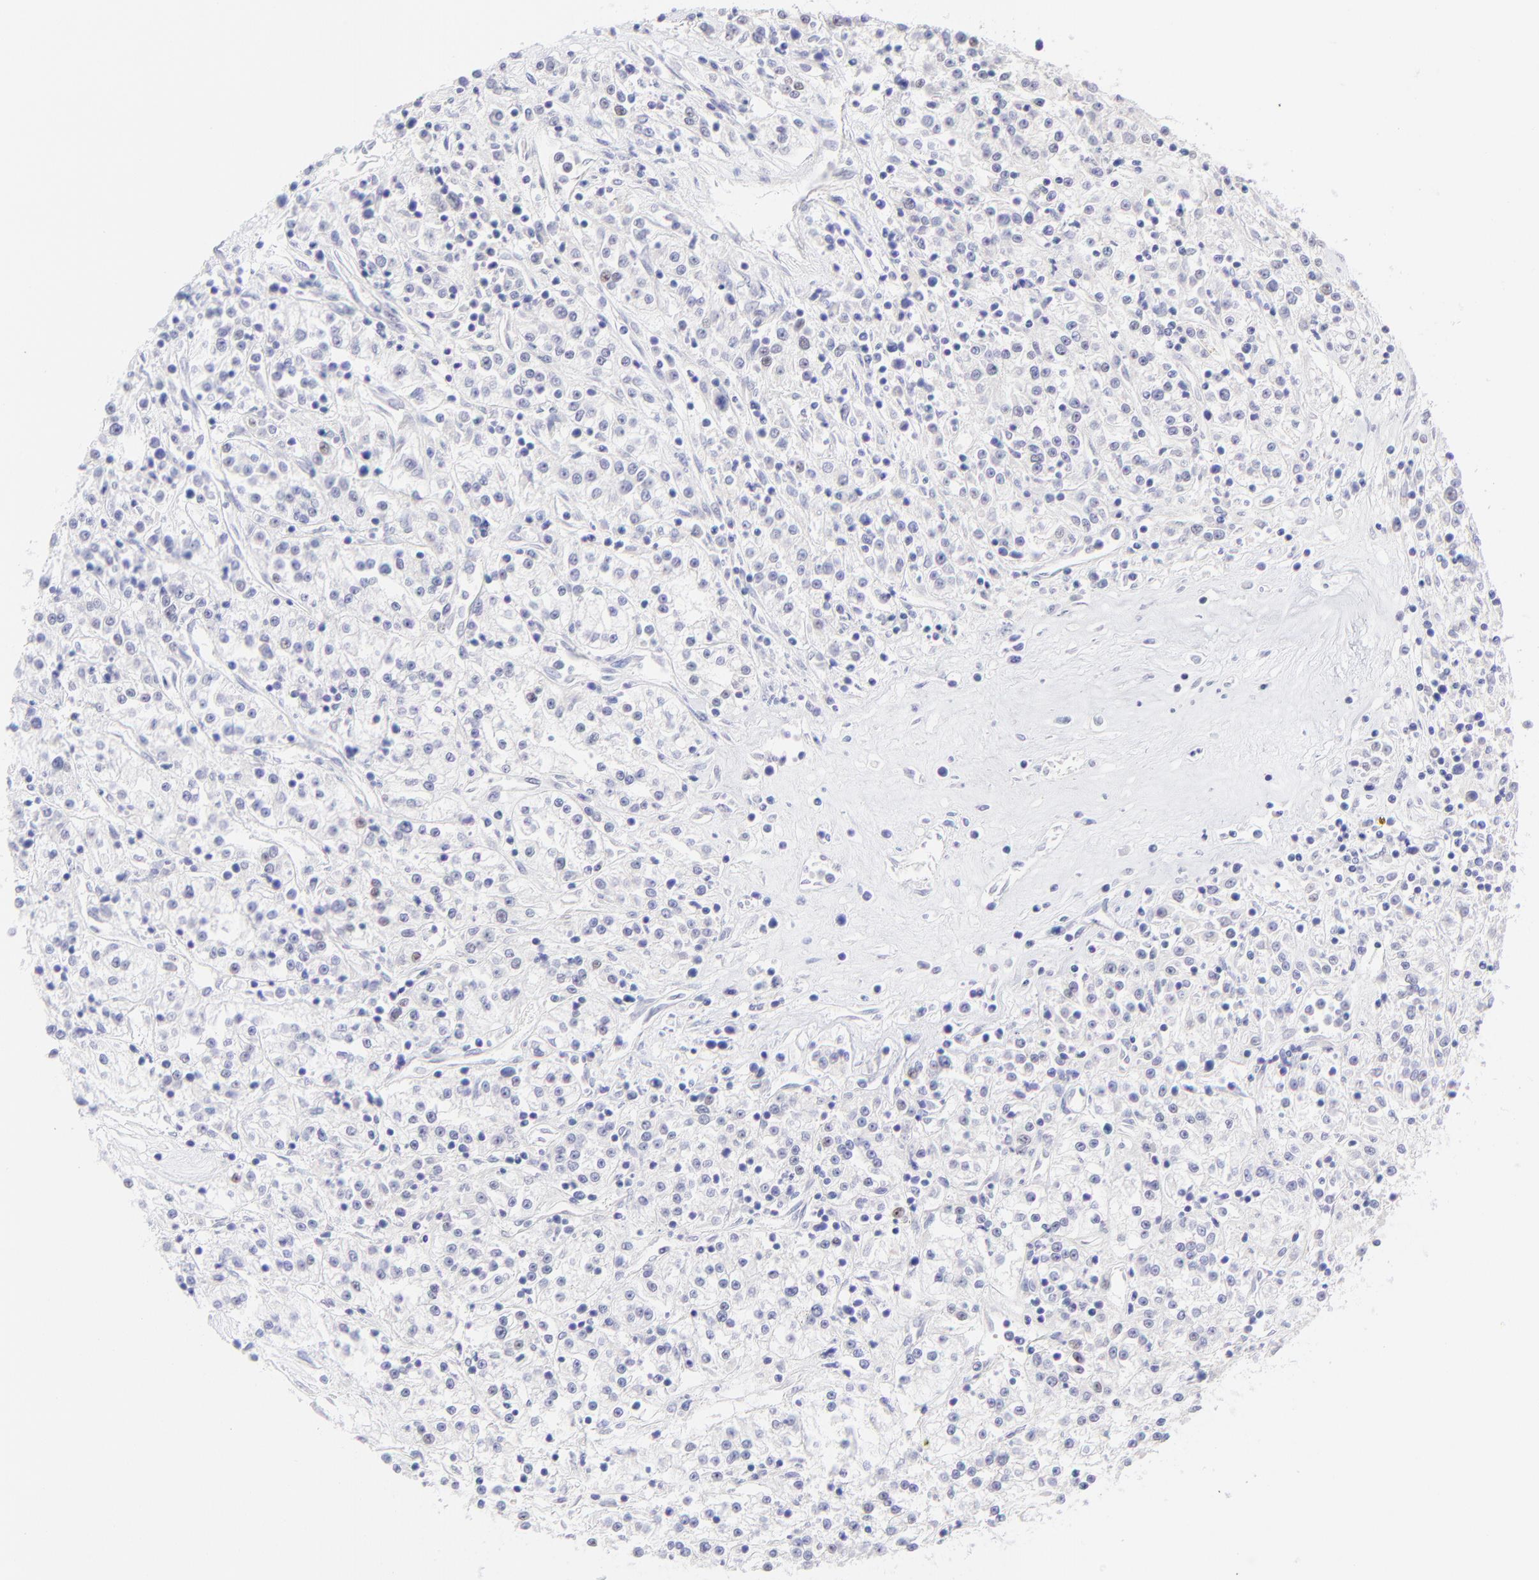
{"staining": {"intensity": "negative", "quantity": "none", "location": "none"}, "tissue": "renal cancer", "cell_type": "Tumor cells", "image_type": "cancer", "snomed": [{"axis": "morphology", "description": "Adenocarcinoma, NOS"}, {"axis": "topography", "description": "Kidney"}], "caption": "This is a image of immunohistochemistry (IHC) staining of renal cancer, which shows no expression in tumor cells.", "gene": "KLF4", "patient": {"sex": "female", "age": 76}}